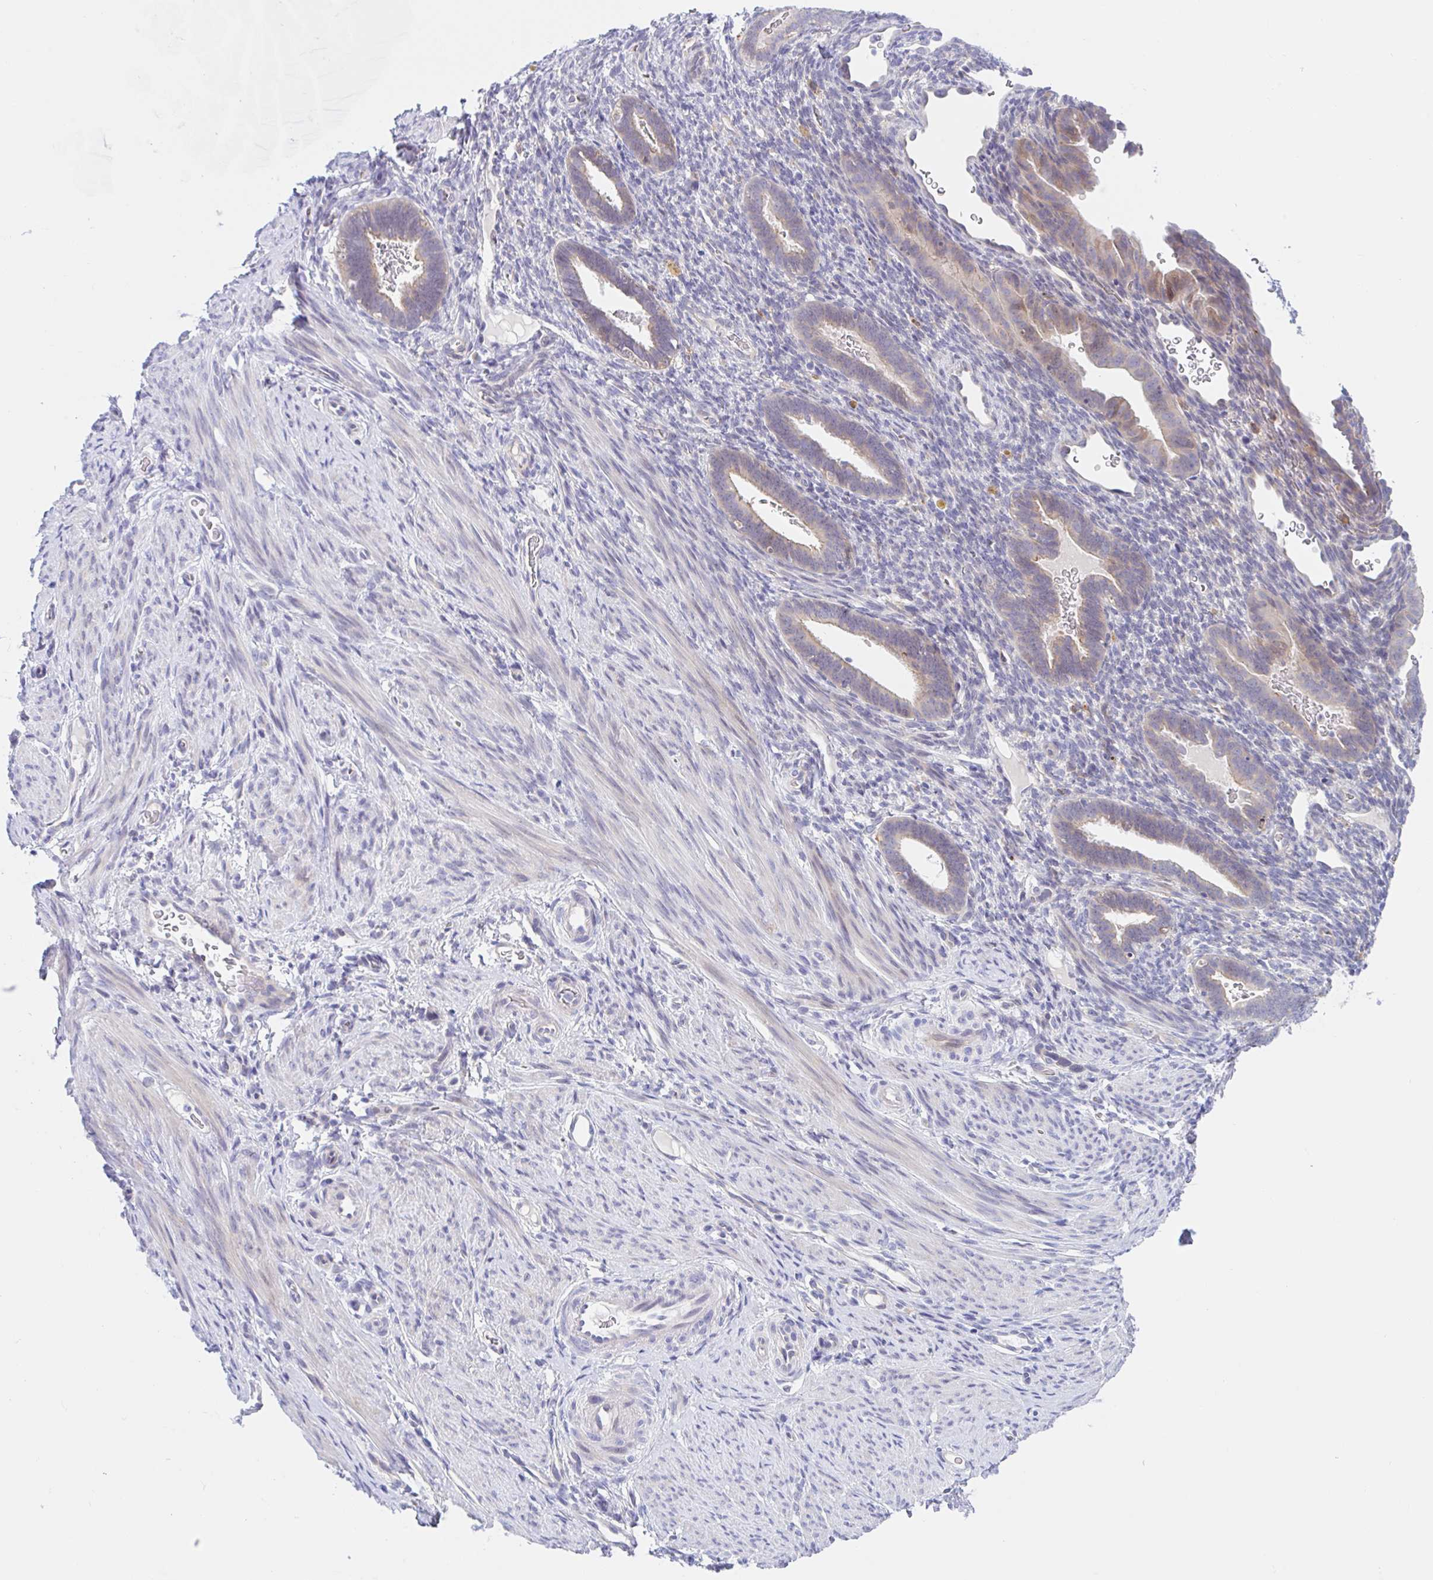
{"staining": {"intensity": "negative", "quantity": "none", "location": "none"}, "tissue": "endometrium", "cell_type": "Cells in endometrial stroma", "image_type": "normal", "snomed": [{"axis": "morphology", "description": "Normal tissue, NOS"}, {"axis": "topography", "description": "Endometrium"}], "caption": "Micrograph shows no protein positivity in cells in endometrial stroma of unremarkable endometrium. The staining is performed using DAB (3,3'-diaminobenzidine) brown chromogen with nuclei counter-stained in using hematoxylin.", "gene": "TMEM86A", "patient": {"sex": "female", "age": 34}}